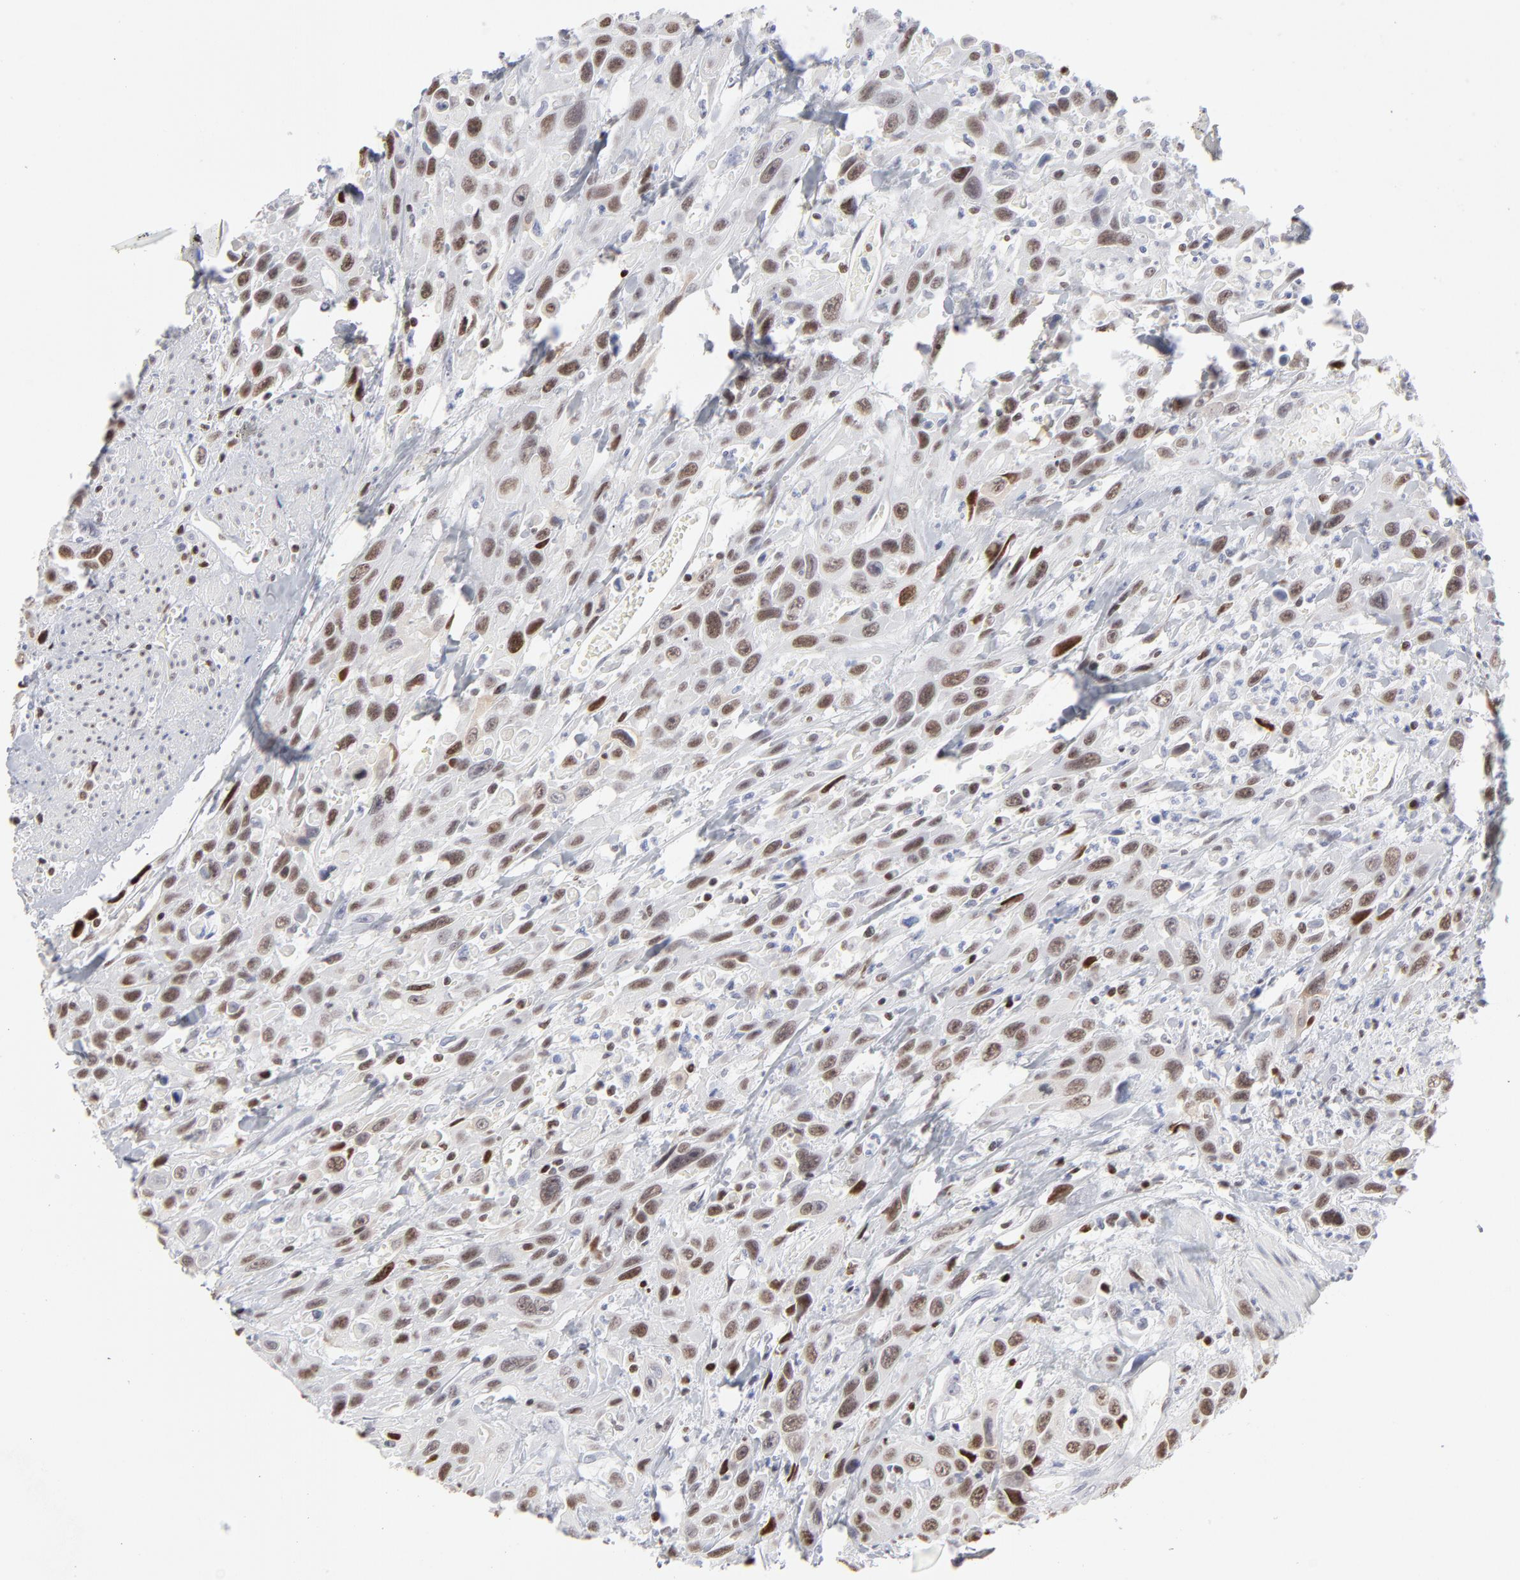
{"staining": {"intensity": "moderate", "quantity": "25%-75%", "location": "nuclear"}, "tissue": "urothelial cancer", "cell_type": "Tumor cells", "image_type": "cancer", "snomed": [{"axis": "morphology", "description": "Urothelial carcinoma, High grade"}, {"axis": "topography", "description": "Urinary bladder"}], "caption": "Urothelial cancer stained with a protein marker demonstrates moderate staining in tumor cells.", "gene": "PARP1", "patient": {"sex": "female", "age": 84}}